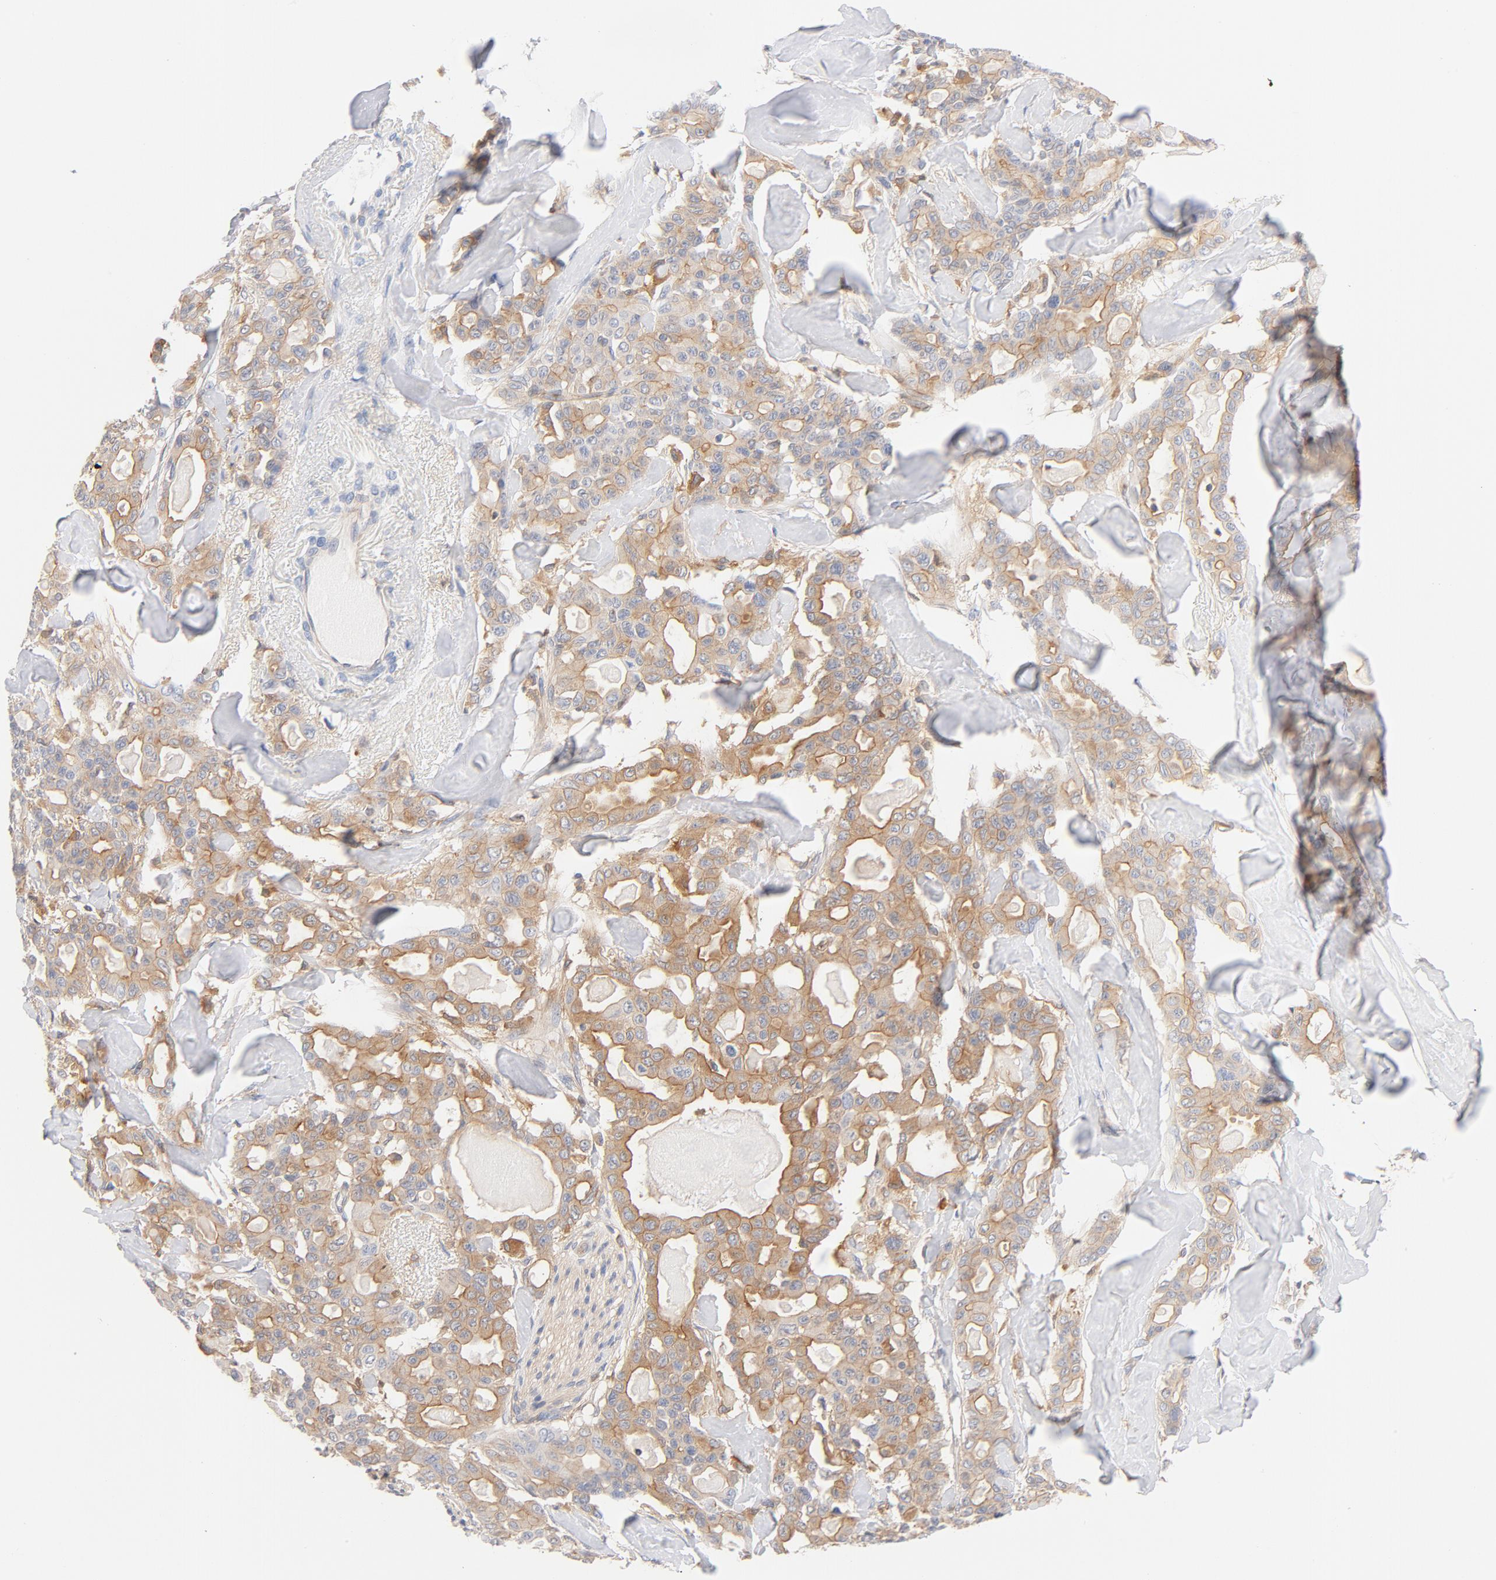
{"staining": {"intensity": "weak", "quantity": ">75%", "location": "cytoplasmic/membranous"}, "tissue": "pancreatic cancer", "cell_type": "Tumor cells", "image_type": "cancer", "snomed": [{"axis": "morphology", "description": "Adenocarcinoma, NOS"}, {"axis": "topography", "description": "Pancreas"}], "caption": "Immunohistochemistry (IHC) micrograph of human pancreatic cancer stained for a protein (brown), which shows low levels of weak cytoplasmic/membranous expression in approximately >75% of tumor cells.", "gene": "SRC", "patient": {"sex": "male", "age": 63}}